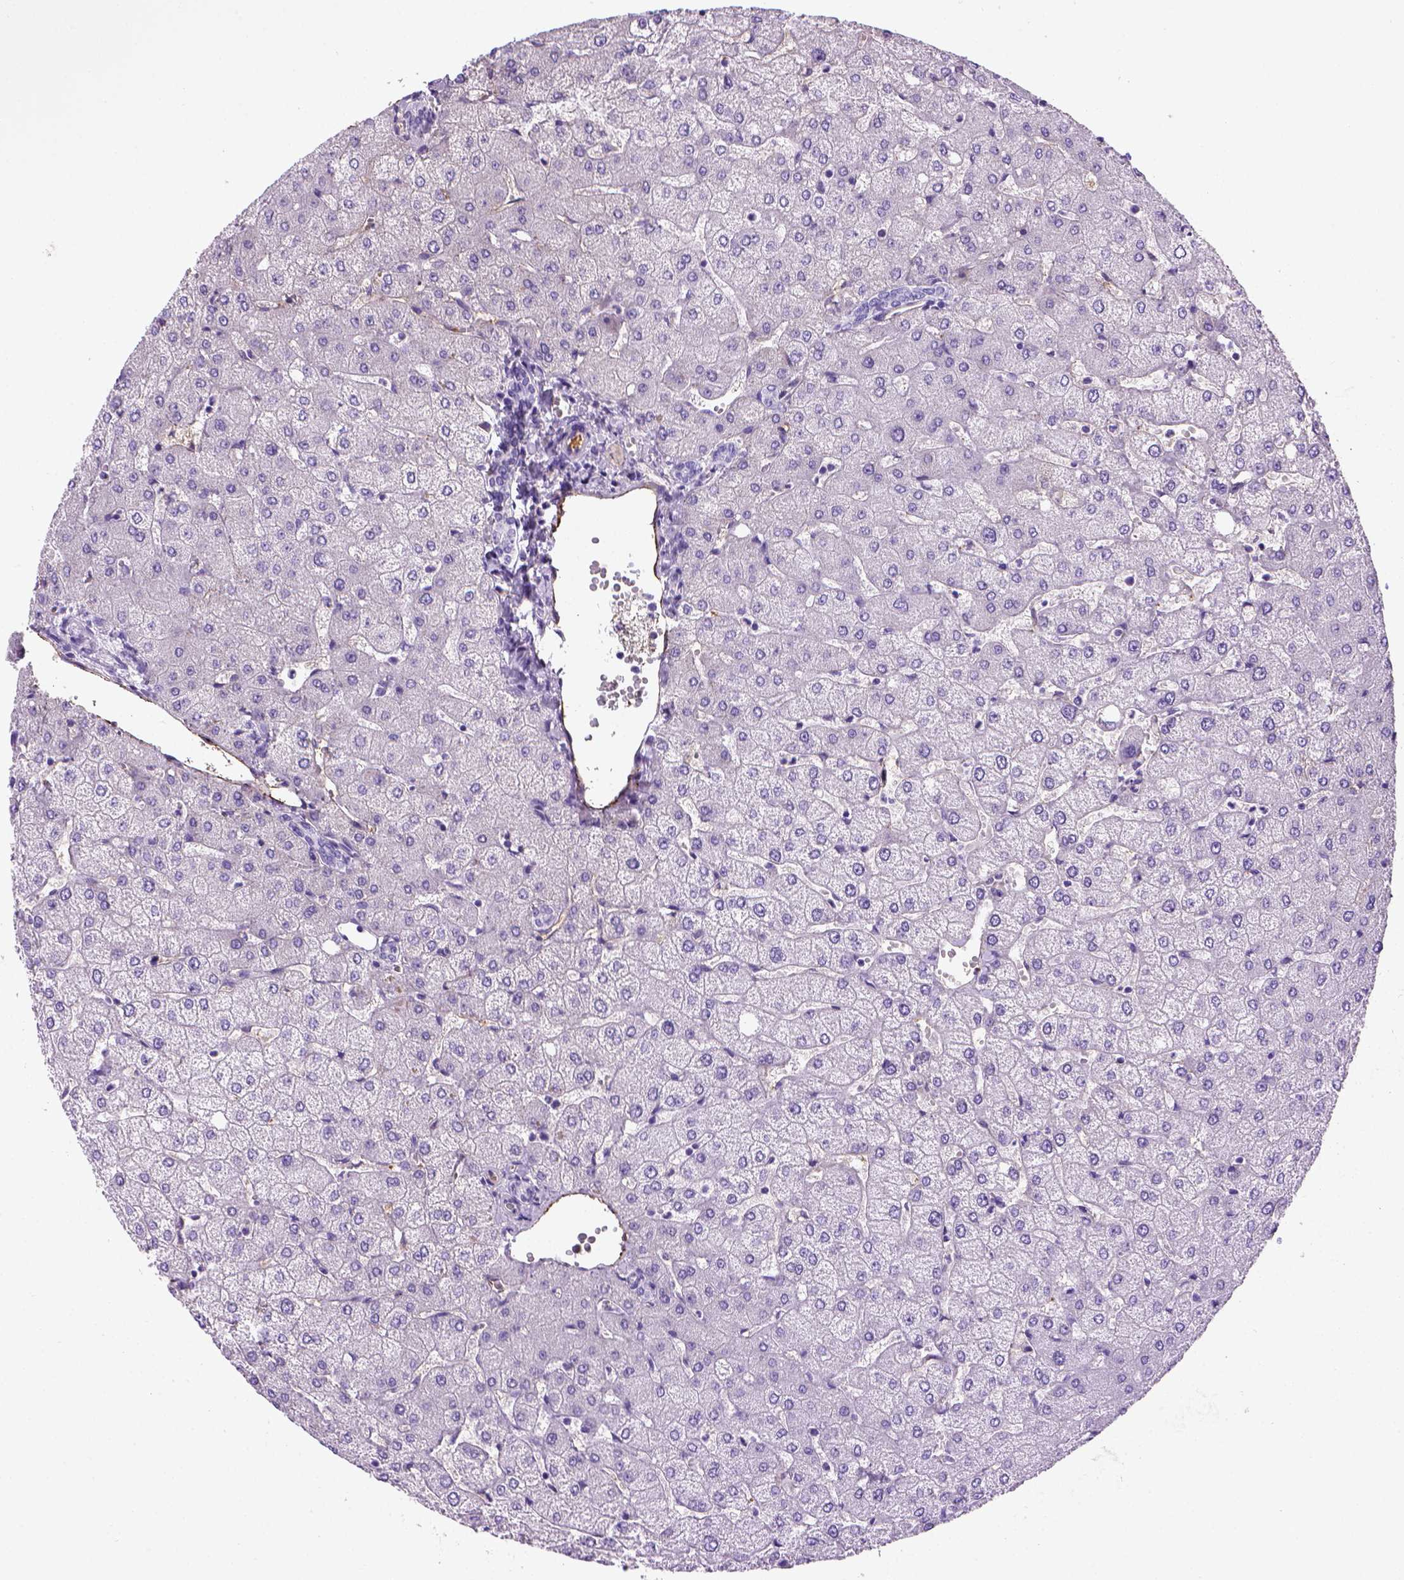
{"staining": {"intensity": "negative", "quantity": "none", "location": "none"}, "tissue": "liver", "cell_type": "Cholangiocytes", "image_type": "normal", "snomed": [{"axis": "morphology", "description": "Normal tissue, NOS"}, {"axis": "topography", "description": "Liver"}], "caption": "A high-resolution histopathology image shows IHC staining of normal liver, which reveals no significant staining in cholangiocytes.", "gene": "VWF", "patient": {"sex": "female", "age": 54}}